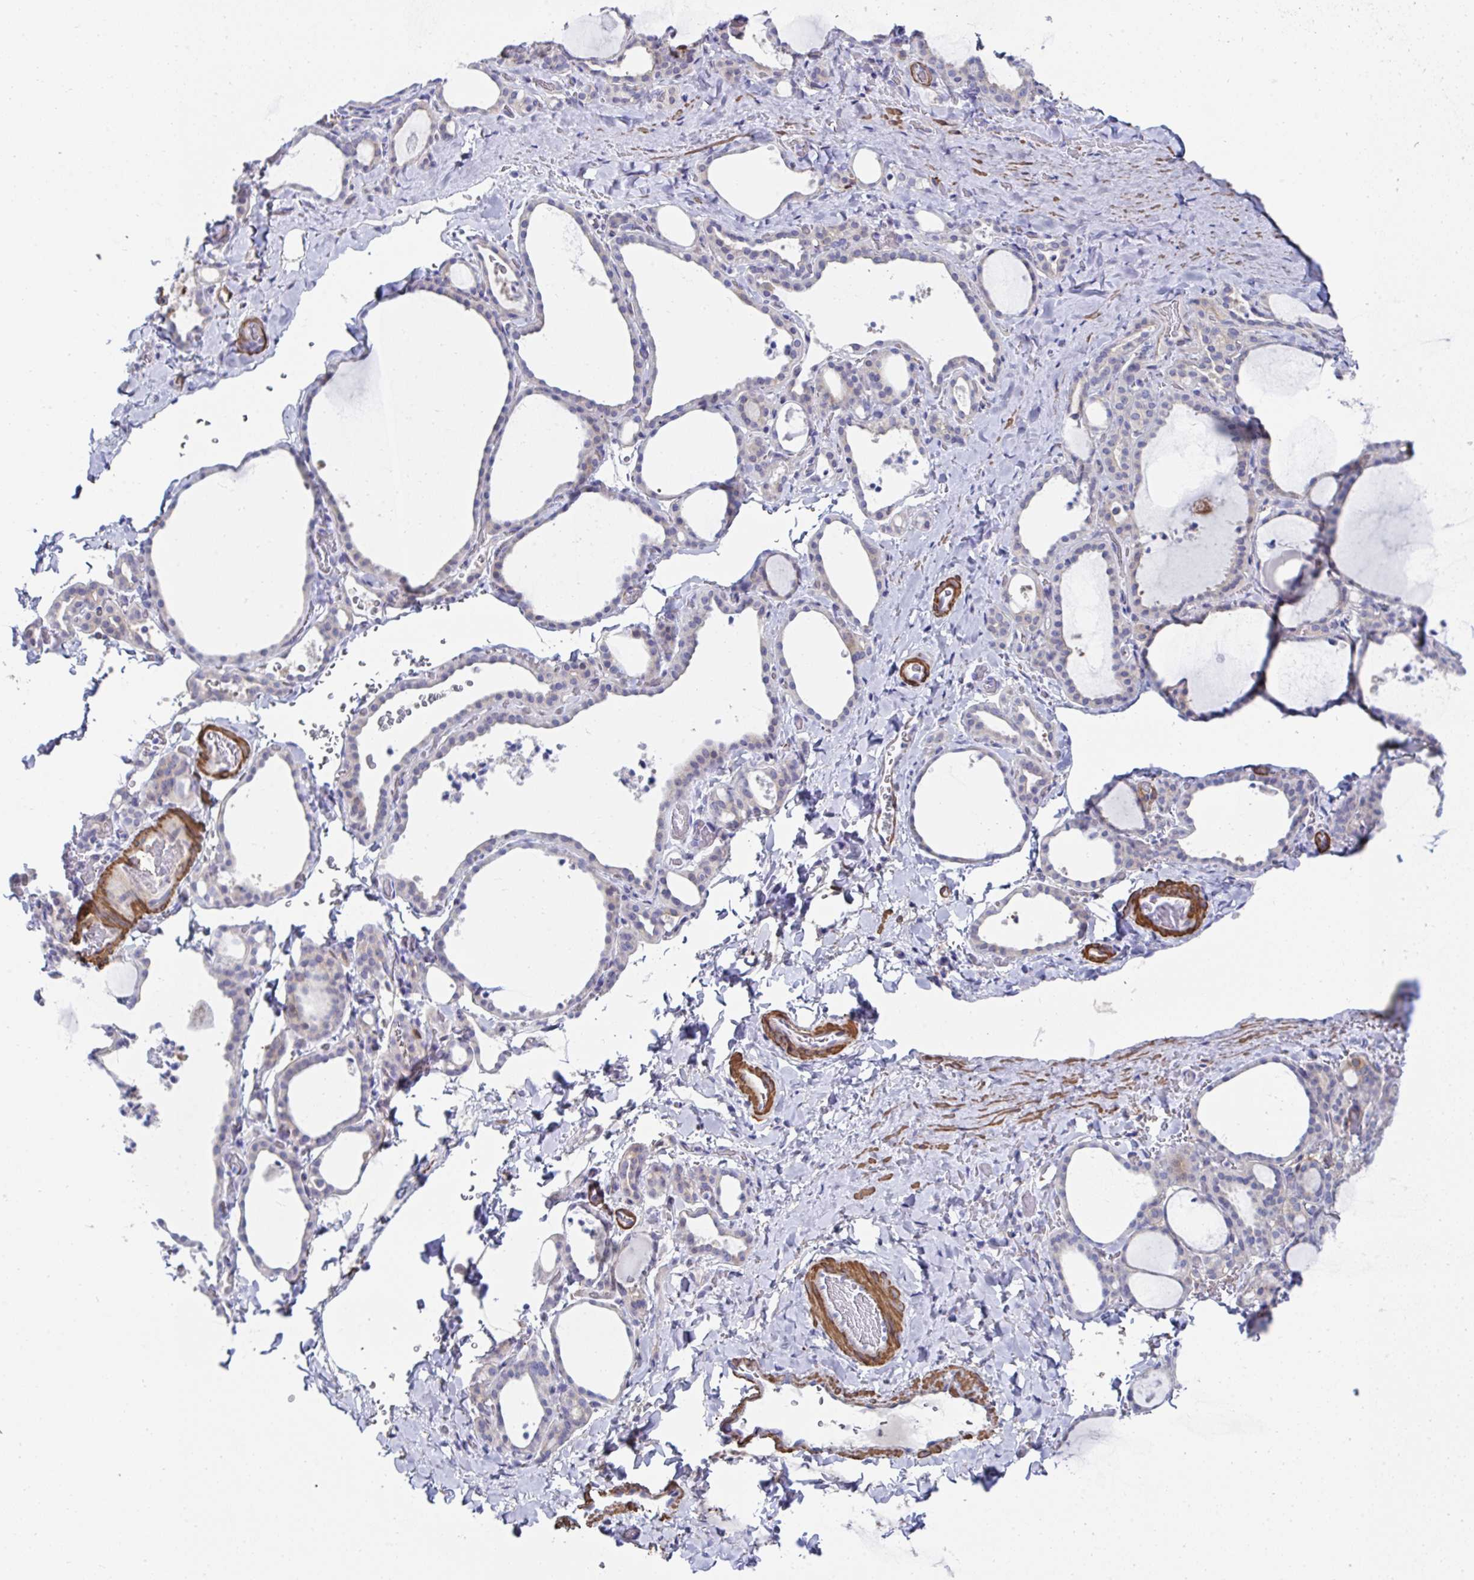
{"staining": {"intensity": "weak", "quantity": "<25%", "location": "cytoplasmic/membranous"}, "tissue": "thyroid gland", "cell_type": "Glandular cells", "image_type": "normal", "snomed": [{"axis": "morphology", "description": "Normal tissue, NOS"}, {"axis": "topography", "description": "Thyroid gland"}], "caption": "Immunohistochemical staining of normal thyroid gland shows no significant positivity in glandular cells.", "gene": "FBXL13", "patient": {"sex": "female", "age": 22}}